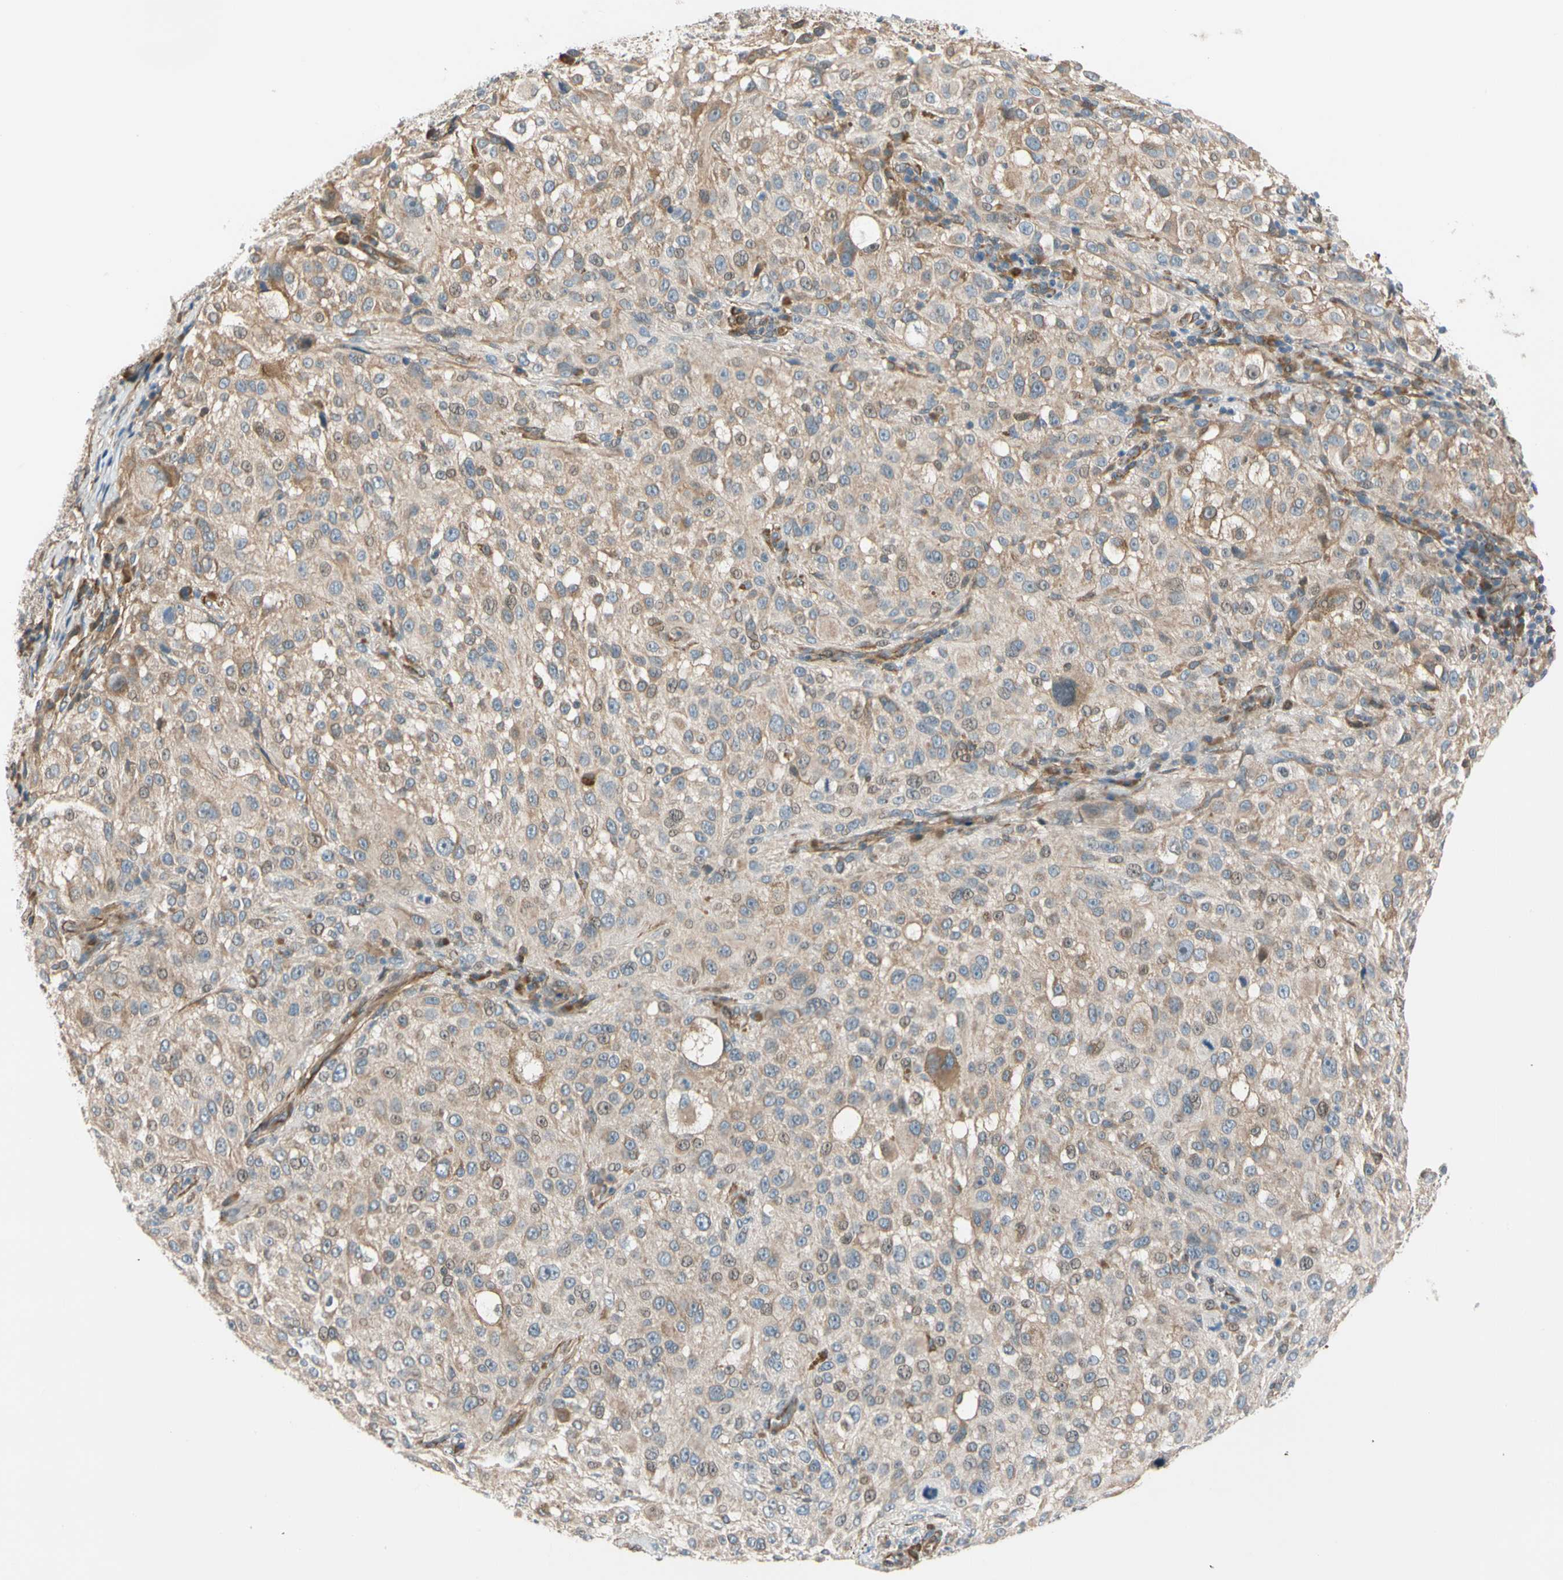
{"staining": {"intensity": "weak", "quantity": ">75%", "location": "cytoplasmic/membranous"}, "tissue": "melanoma", "cell_type": "Tumor cells", "image_type": "cancer", "snomed": [{"axis": "morphology", "description": "Necrosis, NOS"}, {"axis": "morphology", "description": "Malignant melanoma, NOS"}, {"axis": "topography", "description": "Skin"}], "caption": "This is a micrograph of IHC staining of malignant melanoma, which shows weak expression in the cytoplasmic/membranous of tumor cells.", "gene": "LIMK2", "patient": {"sex": "female", "age": 87}}